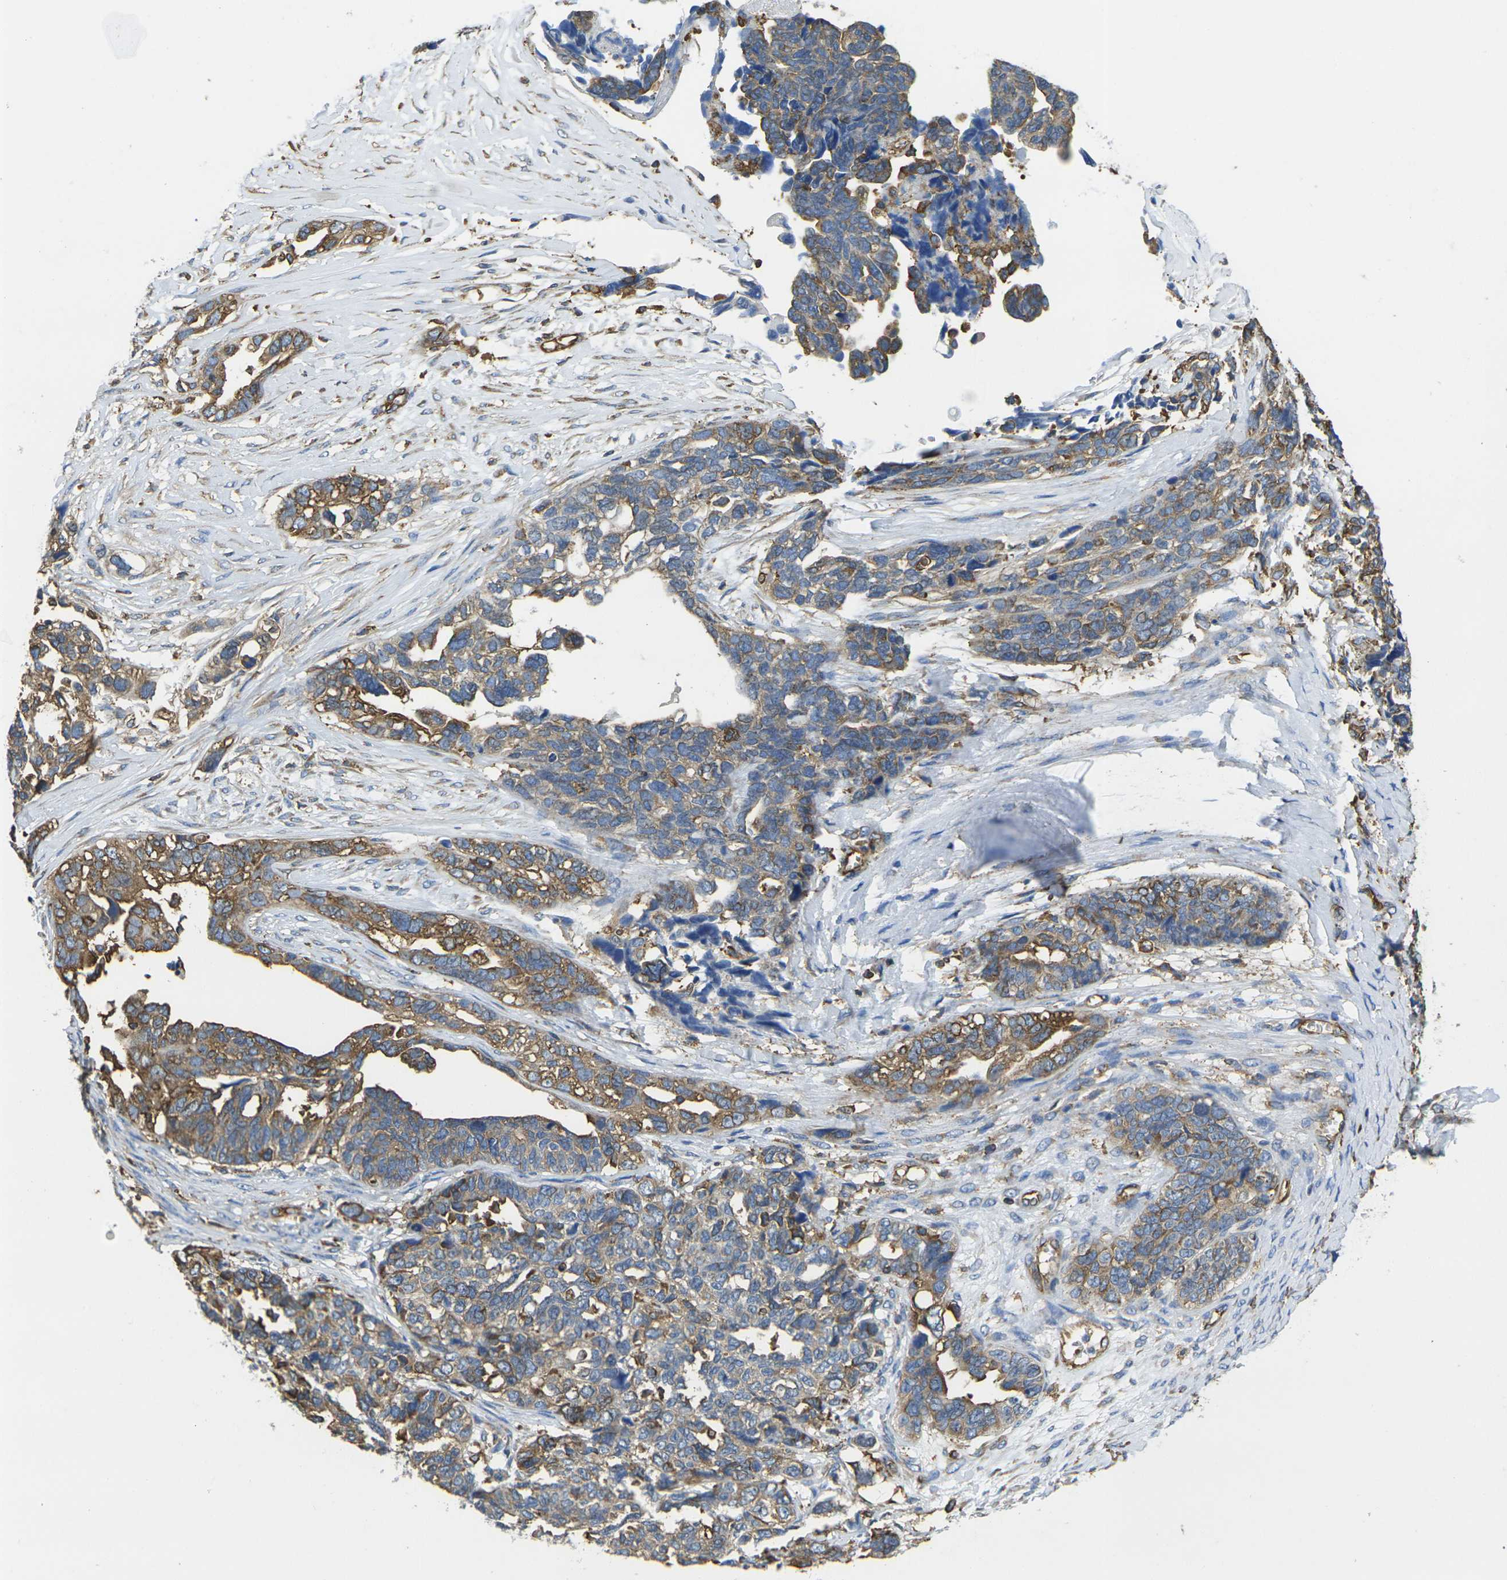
{"staining": {"intensity": "moderate", "quantity": ">75%", "location": "cytoplasmic/membranous"}, "tissue": "ovarian cancer", "cell_type": "Tumor cells", "image_type": "cancer", "snomed": [{"axis": "morphology", "description": "Cystadenocarcinoma, serous, NOS"}, {"axis": "topography", "description": "Ovary"}], "caption": "Tumor cells display moderate cytoplasmic/membranous expression in approximately >75% of cells in ovarian cancer.", "gene": "FAM110D", "patient": {"sex": "female", "age": 79}}